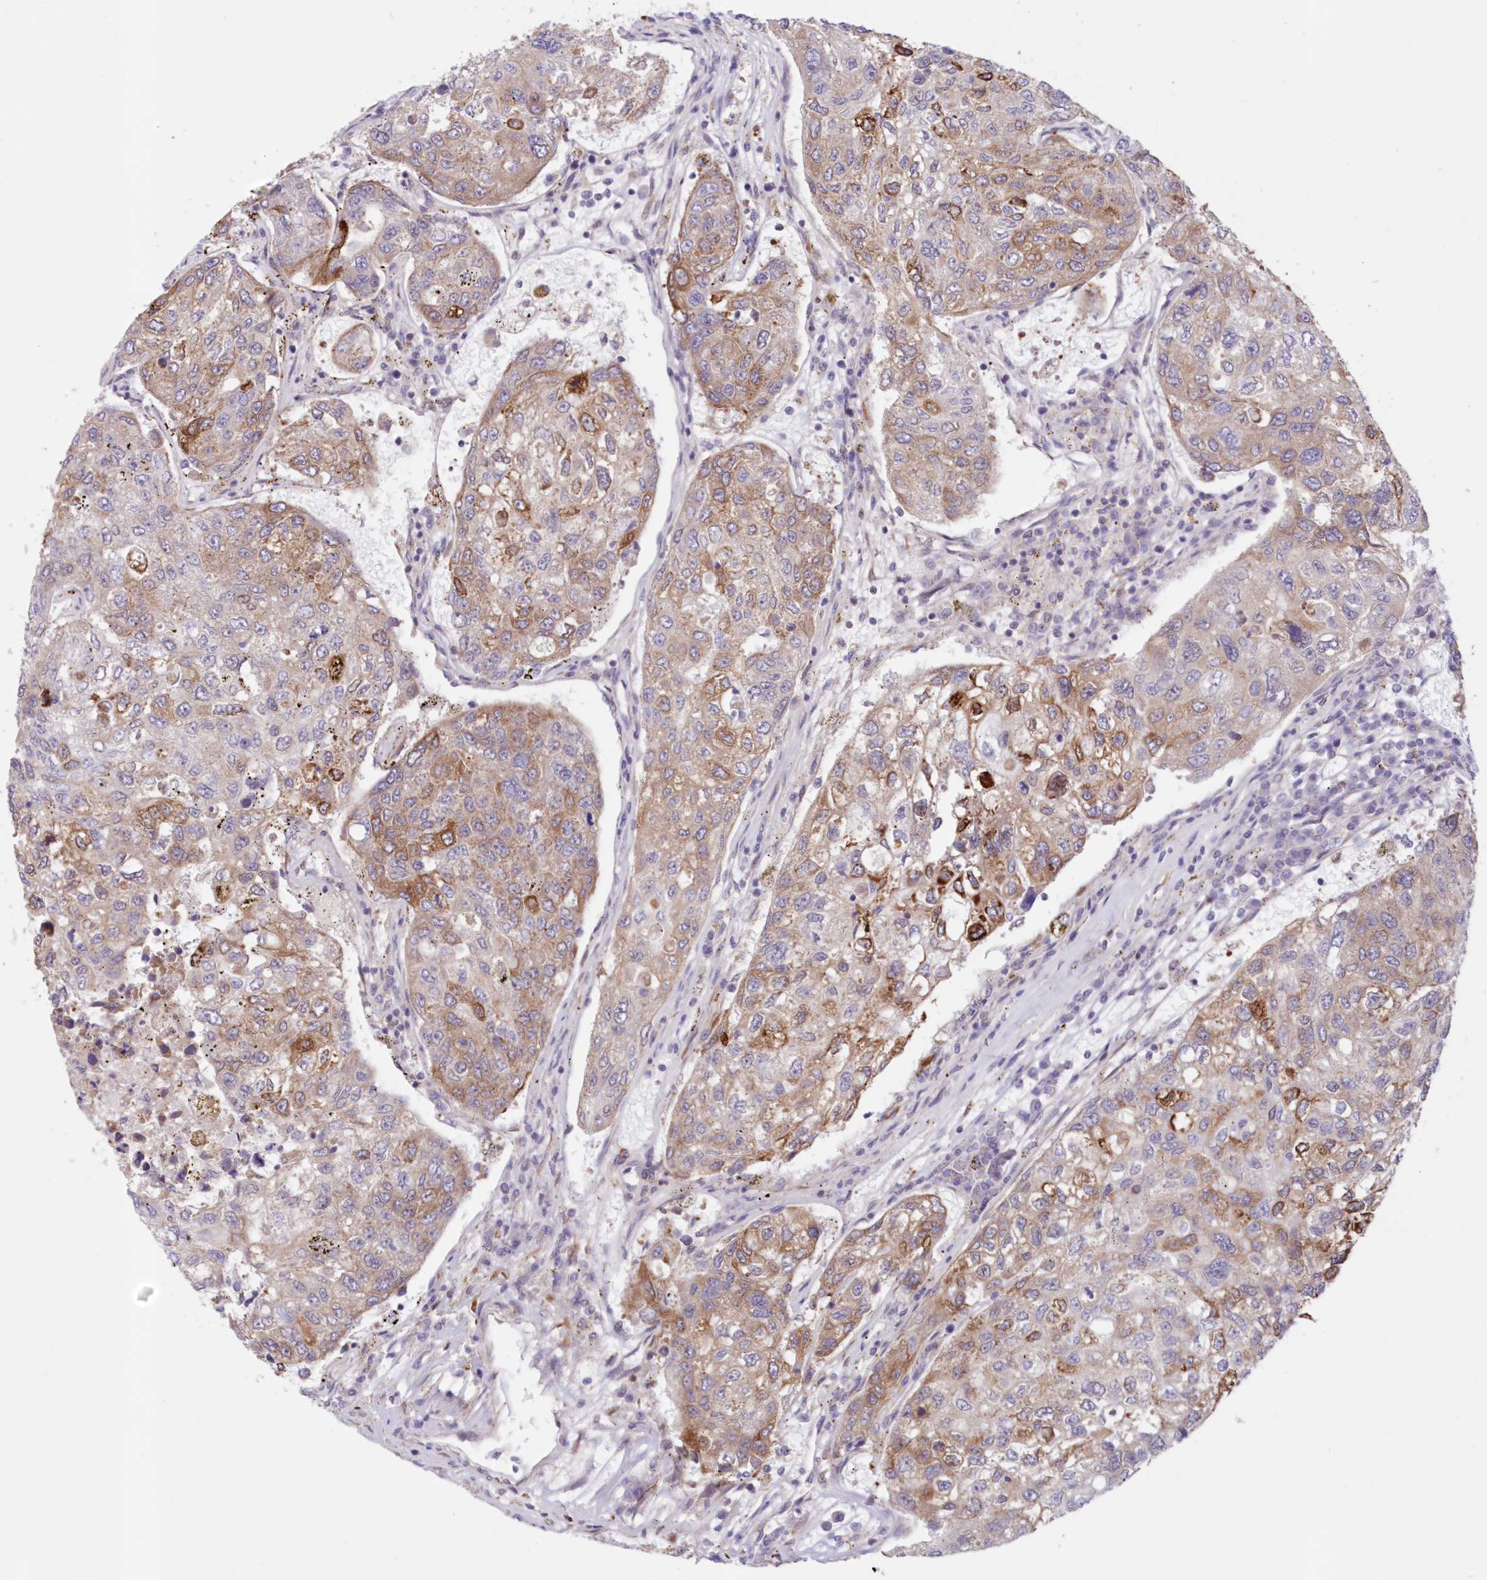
{"staining": {"intensity": "moderate", "quantity": "25%-75%", "location": "cytoplasmic/membranous"}, "tissue": "urothelial cancer", "cell_type": "Tumor cells", "image_type": "cancer", "snomed": [{"axis": "morphology", "description": "Urothelial carcinoma, High grade"}, {"axis": "topography", "description": "Lymph node"}, {"axis": "topography", "description": "Urinary bladder"}], "caption": "Tumor cells display medium levels of moderate cytoplasmic/membranous expression in approximately 25%-75% of cells in human urothelial cancer.", "gene": "PCYOX1L", "patient": {"sex": "male", "age": 51}}